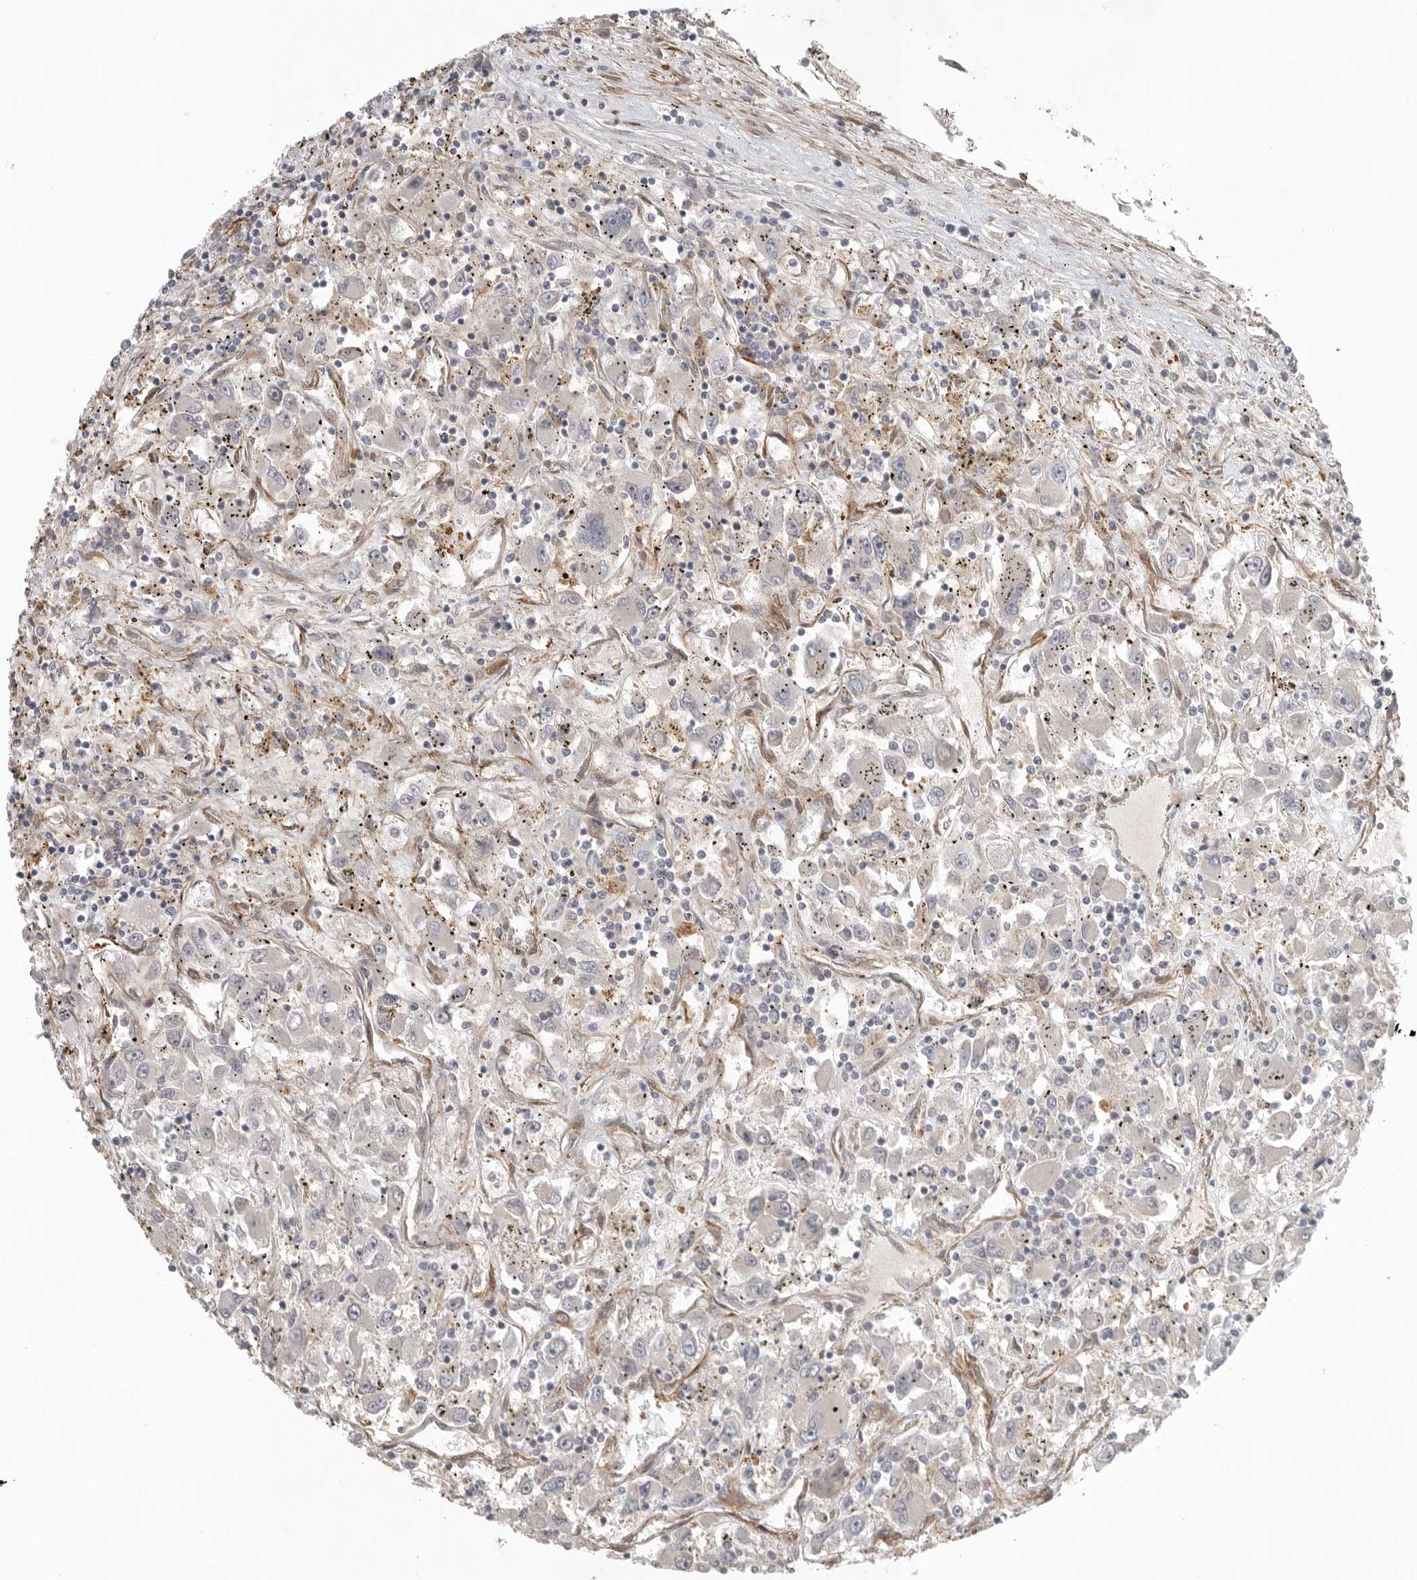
{"staining": {"intensity": "negative", "quantity": "none", "location": "none"}, "tissue": "renal cancer", "cell_type": "Tumor cells", "image_type": "cancer", "snomed": [{"axis": "morphology", "description": "Adenocarcinoma, NOS"}, {"axis": "topography", "description": "Kidney"}], "caption": "A histopathology image of adenocarcinoma (renal) stained for a protein exhibits no brown staining in tumor cells.", "gene": "LONRF1", "patient": {"sex": "female", "age": 52}}